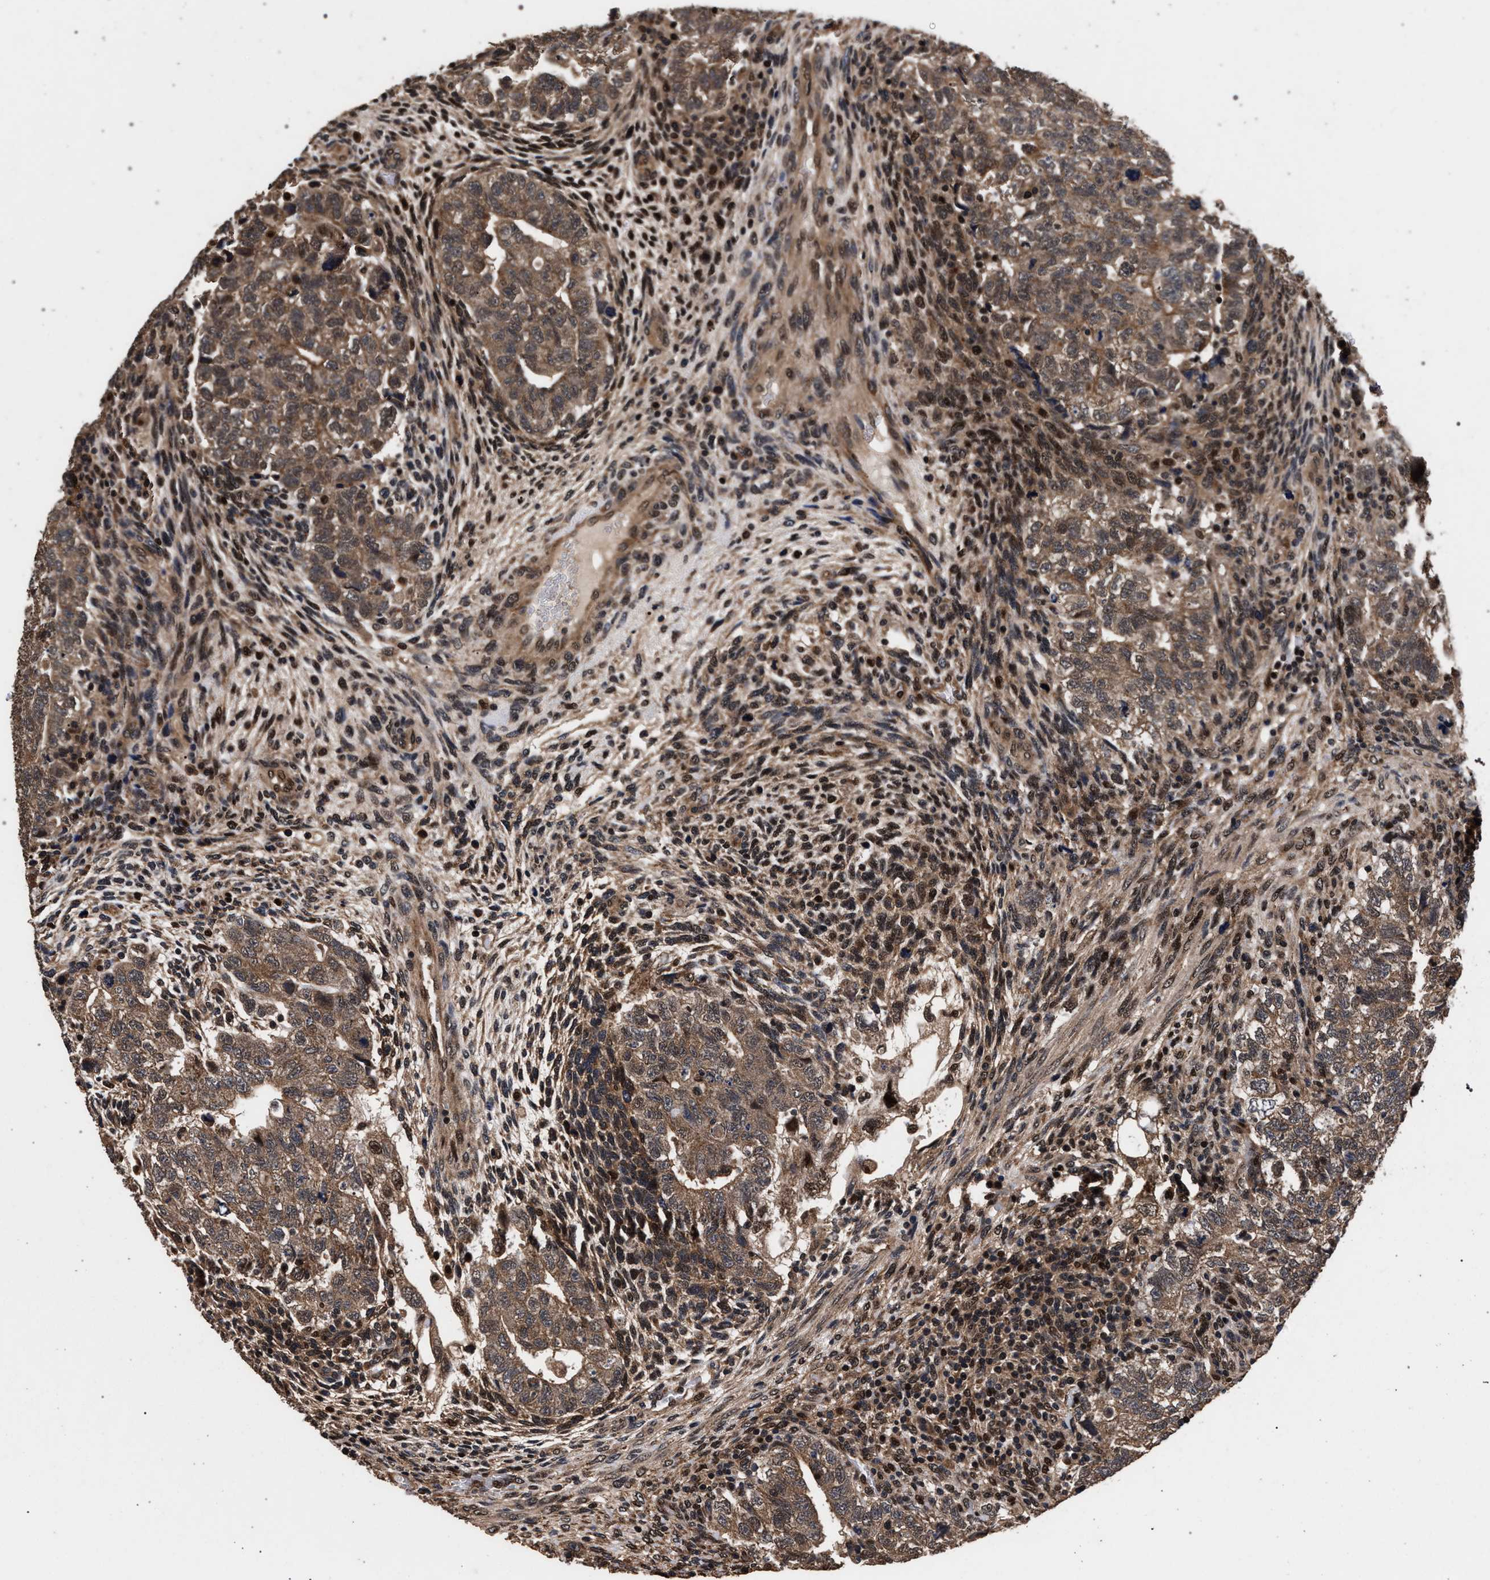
{"staining": {"intensity": "moderate", "quantity": ">75%", "location": "cytoplasmic/membranous,nuclear"}, "tissue": "testis cancer", "cell_type": "Tumor cells", "image_type": "cancer", "snomed": [{"axis": "morphology", "description": "Carcinoma, Embryonal, NOS"}, {"axis": "topography", "description": "Testis"}], "caption": "High-magnification brightfield microscopy of testis cancer stained with DAB (3,3'-diaminobenzidine) (brown) and counterstained with hematoxylin (blue). tumor cells exhibit moderate cytoplasmic/membranous and nuclear positivity is identified in about>75% of cells. (Brightfield microscopy of DAB IHC at high magnification).", "gene": "ACOX1", "patient": {"sex": "male", "age": 36}}